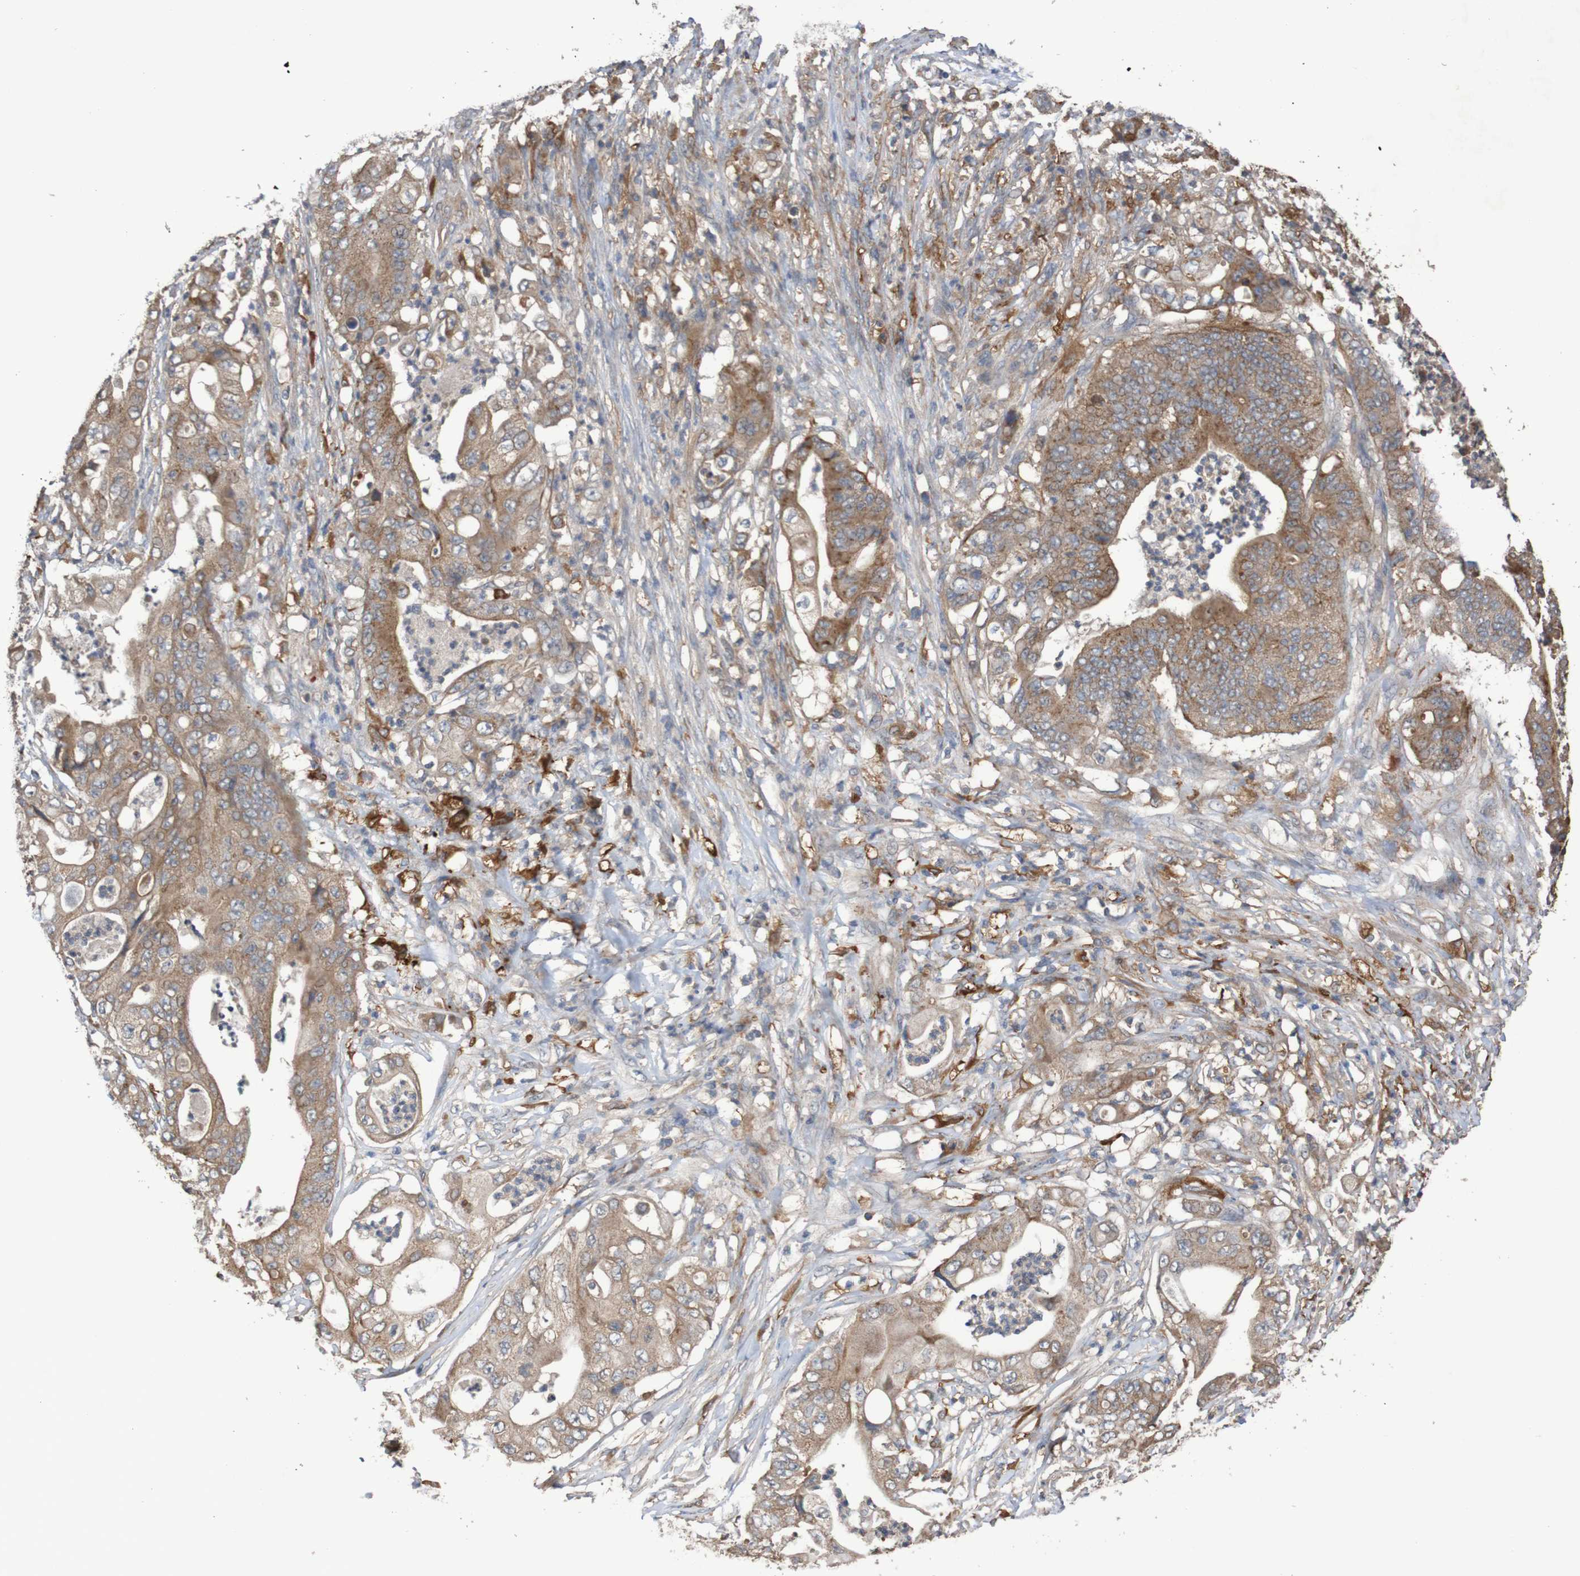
{"staining": {"intensity": "moderate", "quantity": ">75%", "location": "cytoplasmic/membranous"}, "tissue": "stomach cancer", "cell_type": "Tumor cells", "image_type": "cancer", "snomed": [{"axis": "morphology", "description": "Adenocarcinoma, NOS"}, {"axis": "topography", "description": "Stomach"}], "caption": "DAB immunohistochemical staining of human stomach cancer (adenocarcinoma) displays moderate cytoplasmic/membranous protein expression in about >75% of tumor cells.", "gene": "PHYH", "patient": {"sex": "female", "age": 73}}